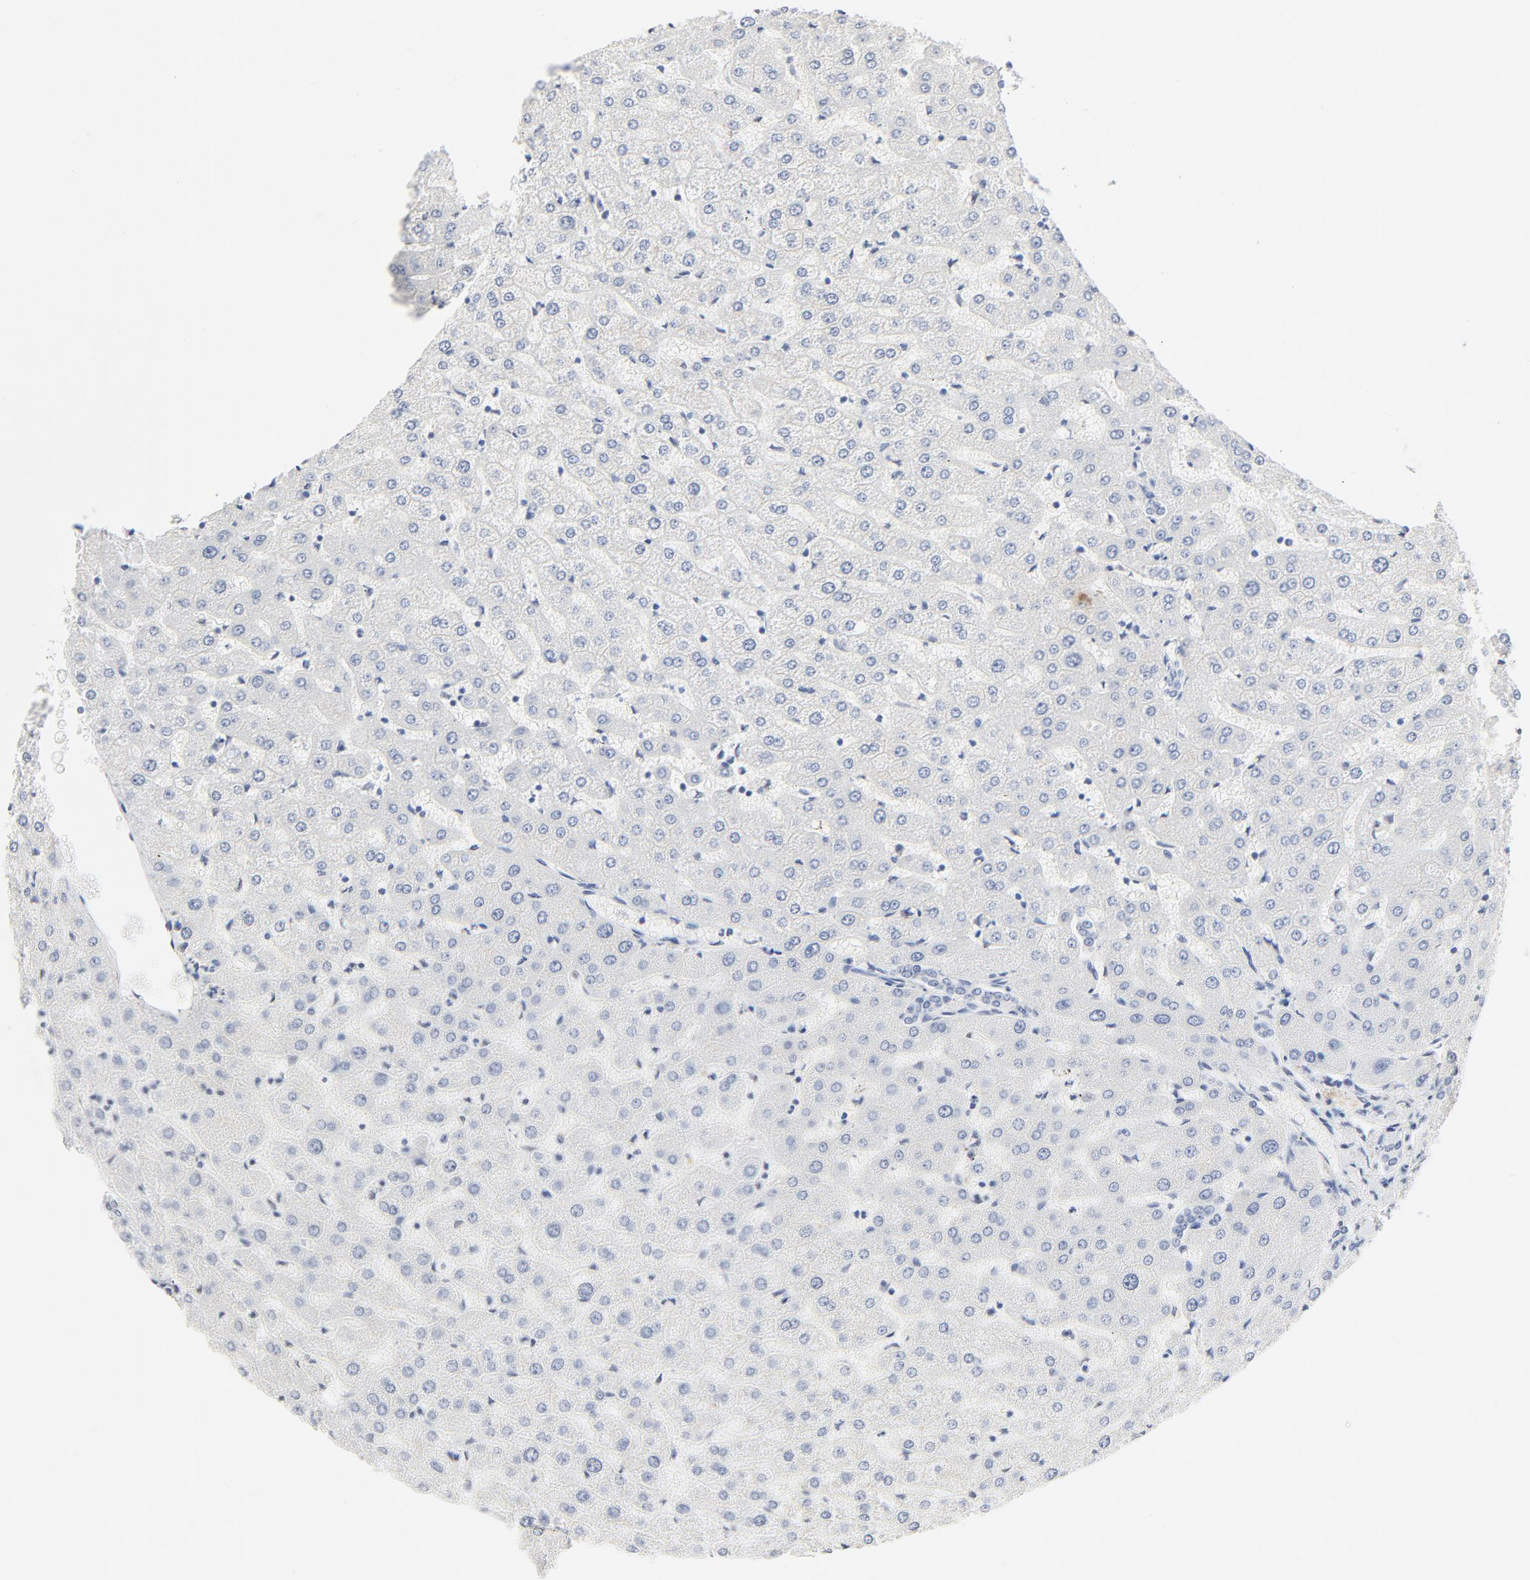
{"staining": {"intensity": "negative", "quantity": "none", "location": "none"}, "tissue": "liver", "cell_type": "Cholangiocytes", "image_type": "normal", "snomed": [{"axis": "morphology", "description": "Normal tissue, NOS"}, {"axis": "morphology", "description": "Fibrosis, NOS"}, {"axis": "topography", "description": "Liver"}], "caption": "Immunohistochemistry photomicrograph of unremarkable liver: human liver stained with DAB reveals no significant protein positivity in cholangiocytes.", "gene": "GTF2H1", "patient": {"sex": "female", "age": 29}}